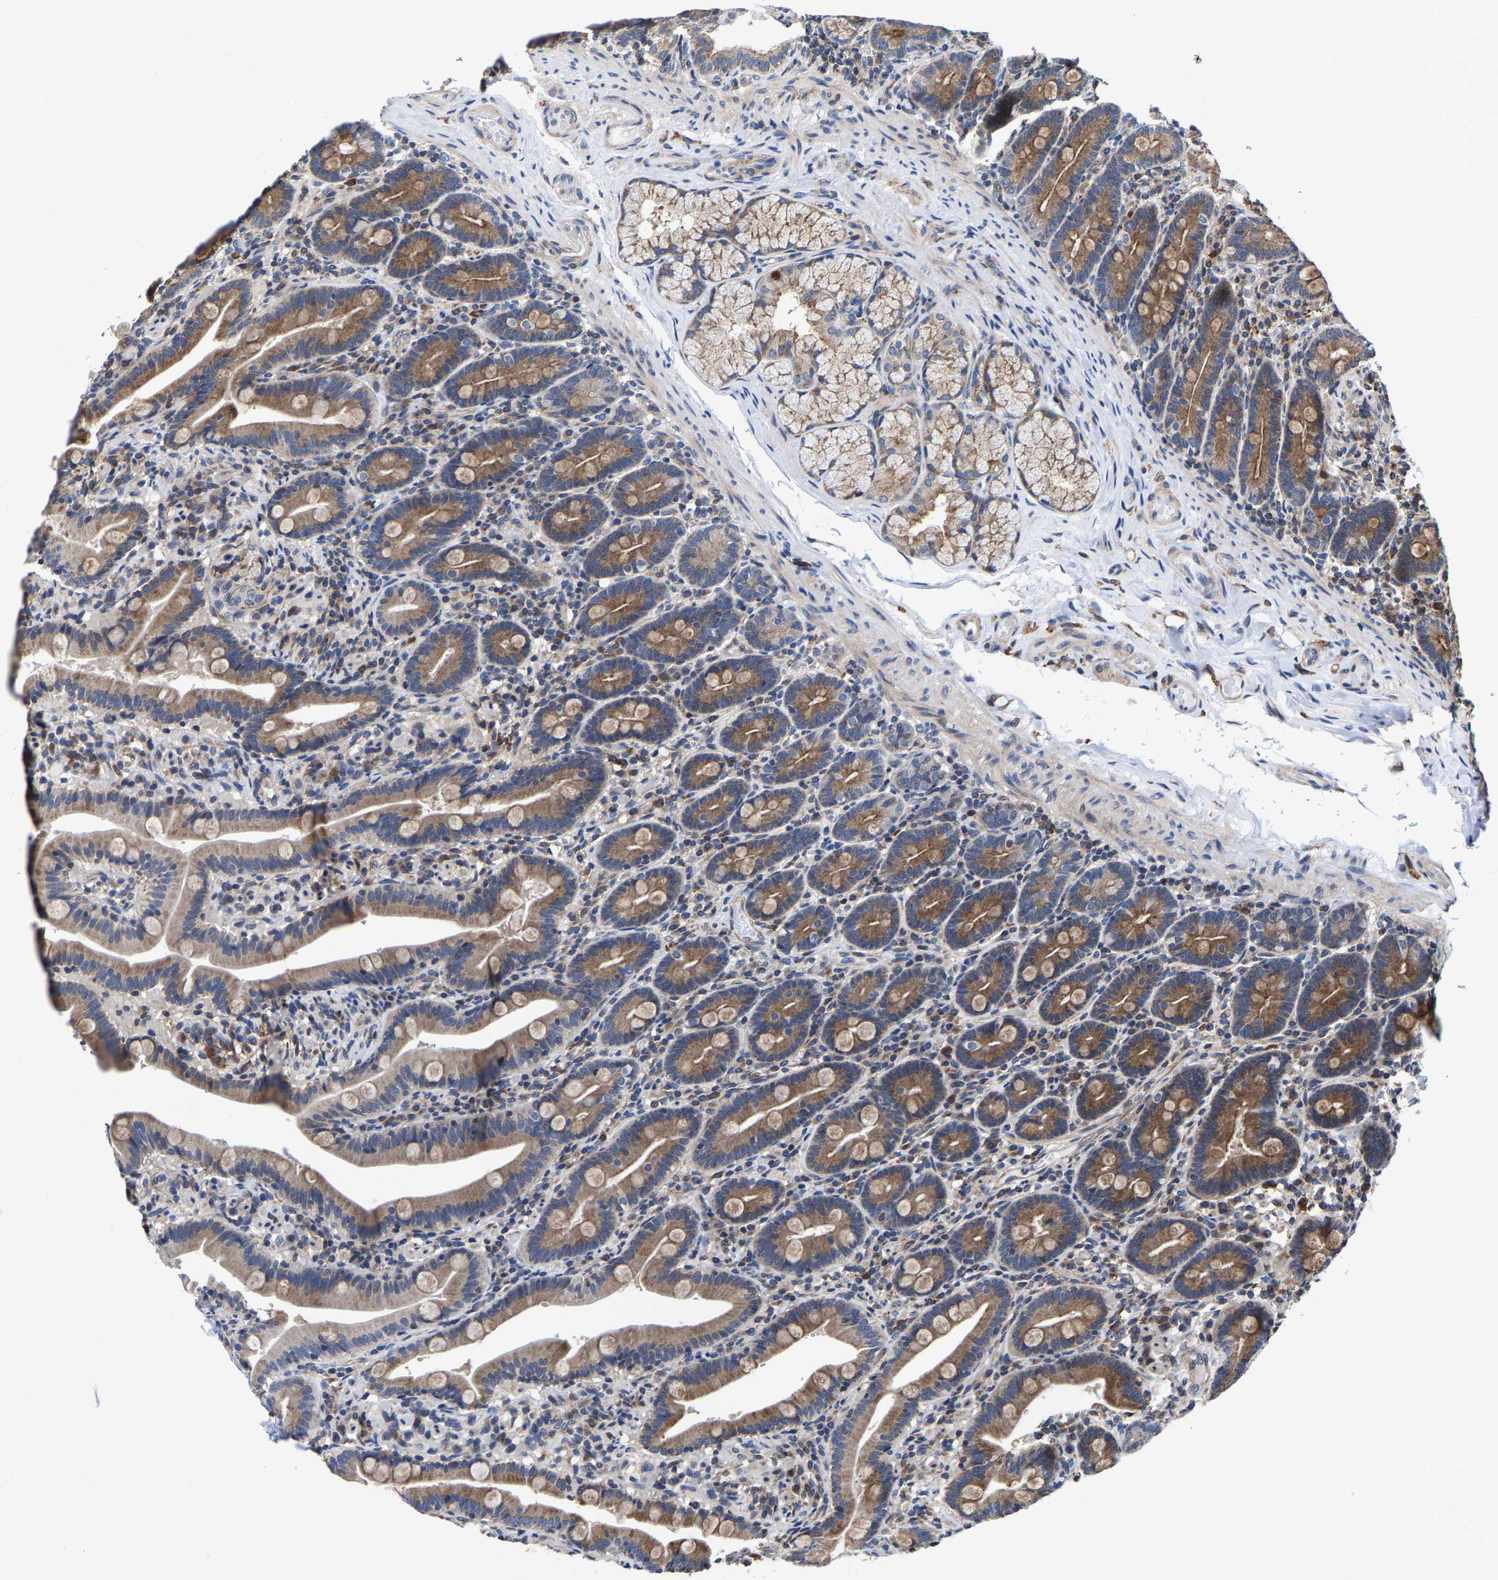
{"staining": {"intensity": "moderate", "quantity": ">75%", "location": "cytoplasmic/membranous"}, "tissue": "duodenum", "cell_type": "Glandular cells", "image_type": "normal", "snomed": [{"axis": "morphology", "description": "Normal tissue, NOS"}, {"axis": "topography", "description": "Duodenum"}], "caption": "This photomicrograph reveals immunohistochemistry (IHC) staining of normal human duodenum, with medium moderate cytoplasmic/membranous staining in about >75% of glandular cells.", "gene": "PFKFB3", "patient": {"sex": "male", "age": 54}}